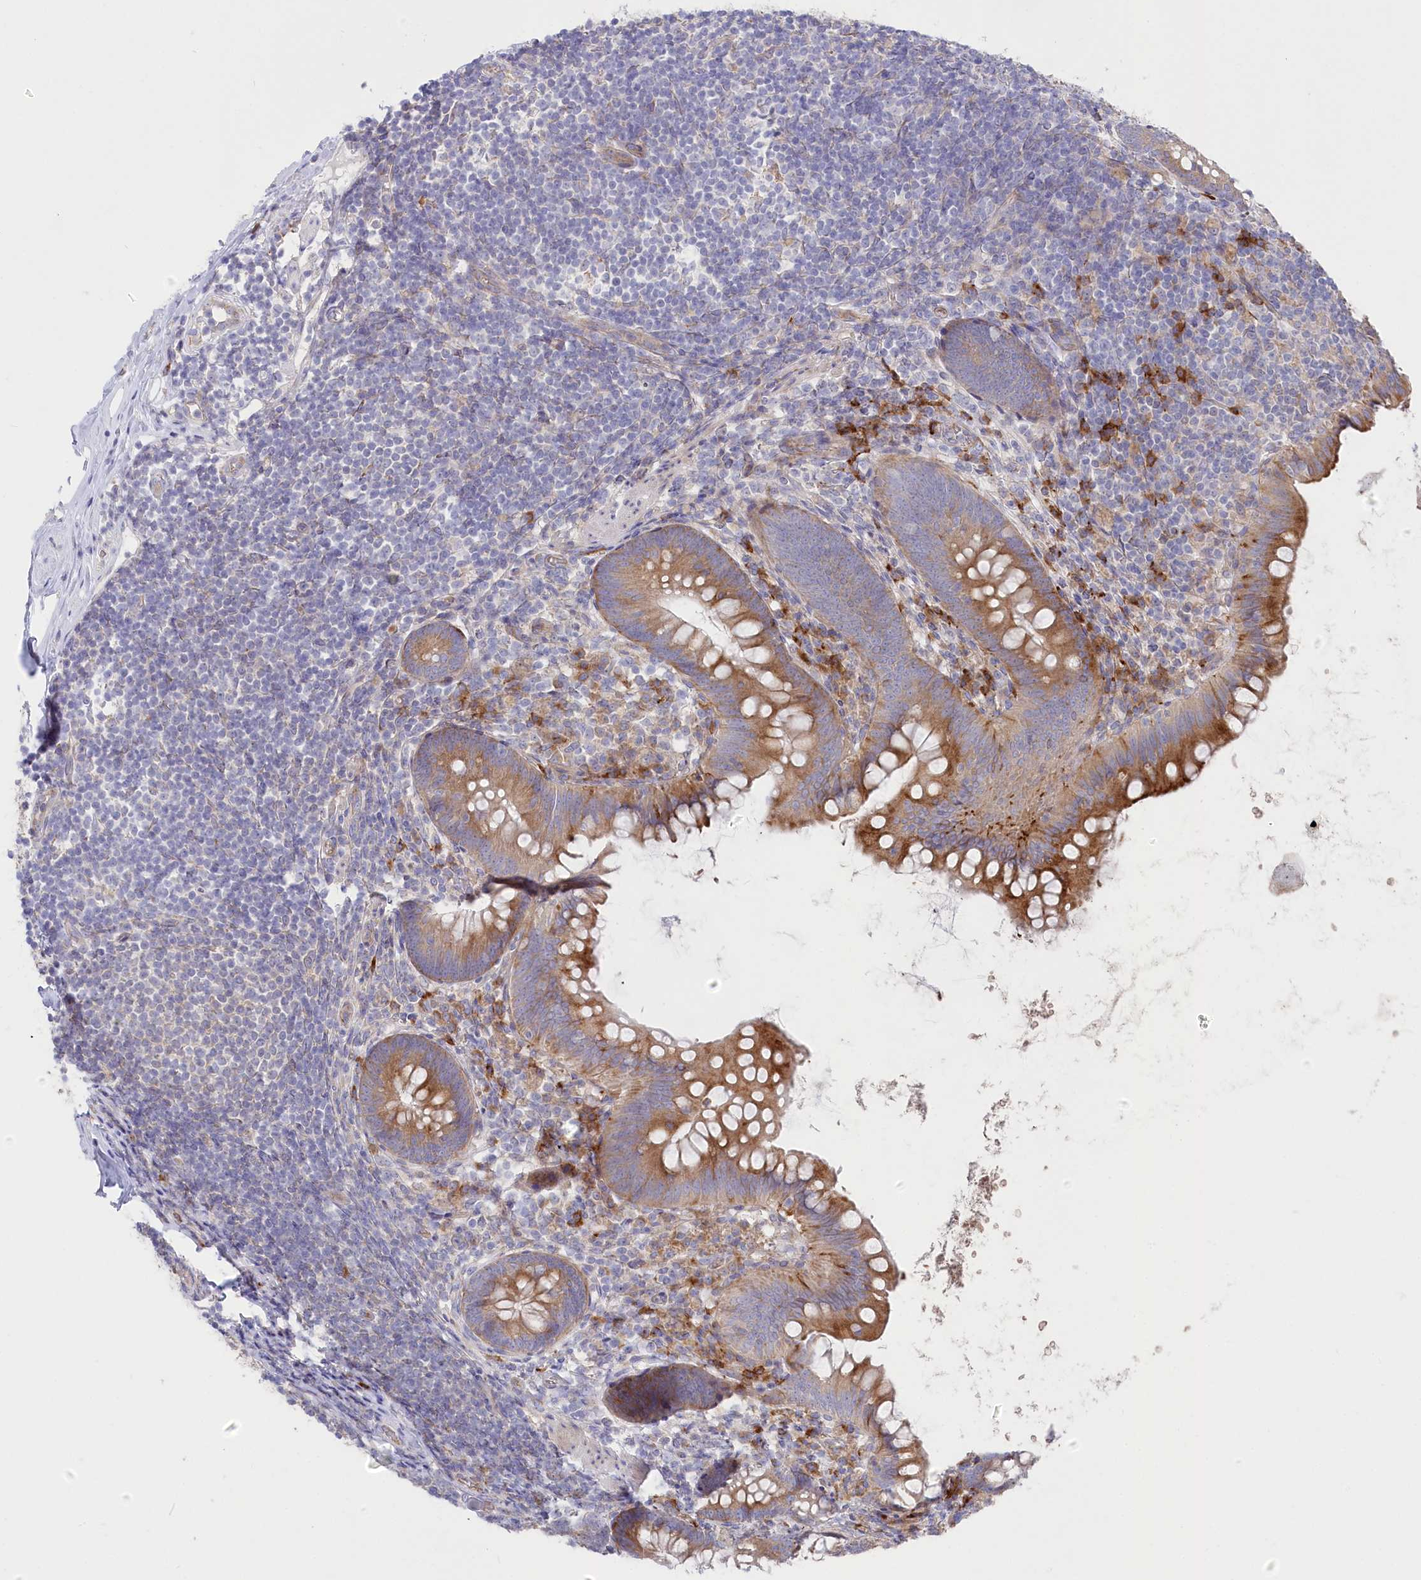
{"staining": {"intensity": "moderate", "quantity": ">75%", "location": "cytoplasmic/membranous"}, "tissue": "appendix", "cell_type": "Glandular cells", "image_type": "normal", "snomed": [{"axis": "morphology", "description": "Normal tissue, NOS"}, {"axis": "topography", "description": "Appendix"}], "caption": "DAB immunohistochemical staining of normal appendix exhibits moderate cytoplasmic/membranous protein positivity in about >75% of glandular cells.", "gene": "POGLUT1", "patient": {"sex": "female", "age": 62}}